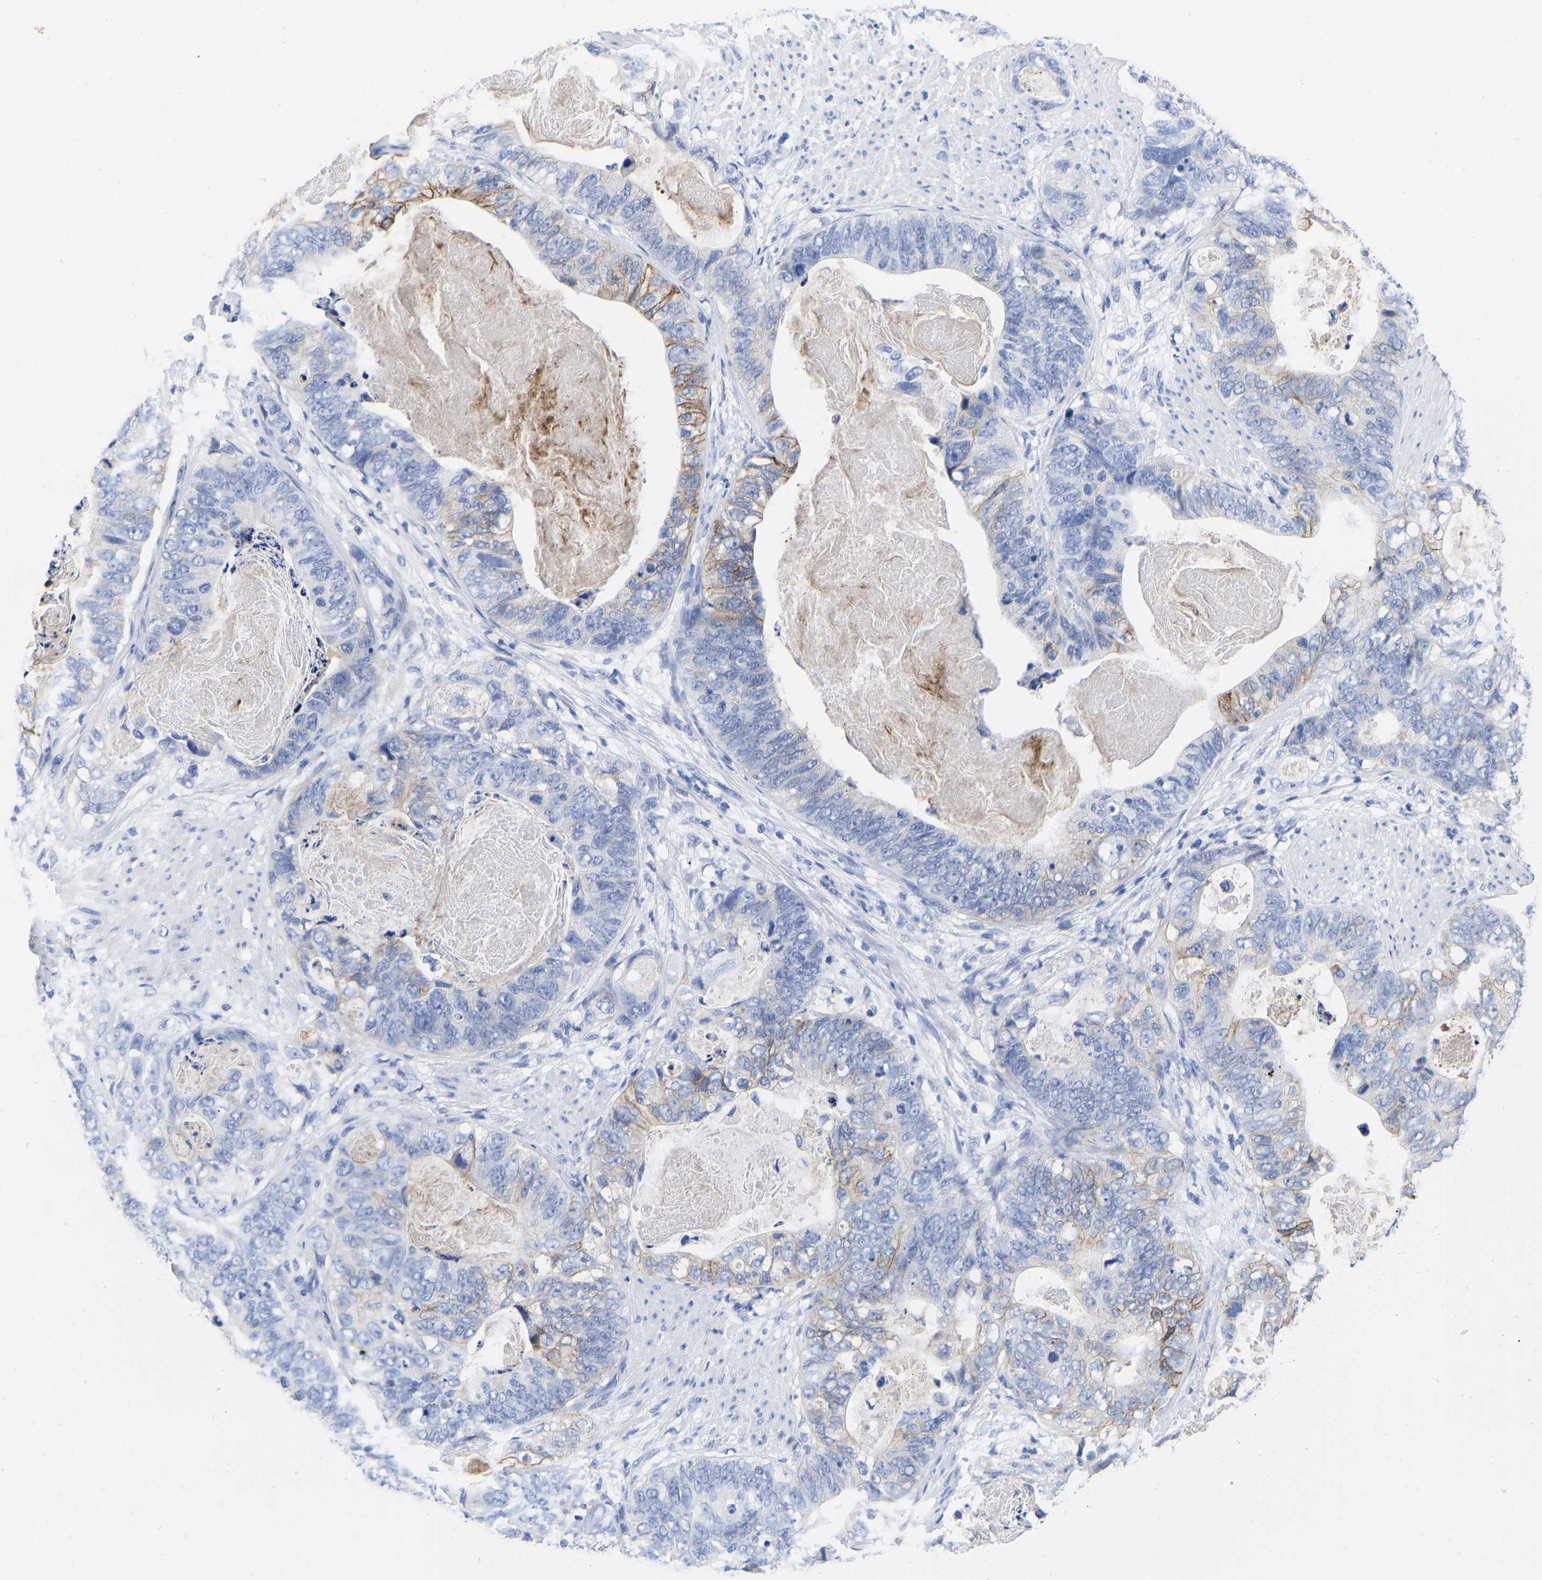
{"staining": {"intensity": "moderate", "quantity": "<25%", "location": "cytoplasmic/membranous"}, "tissue": "stomach cancer", "cell_type": "Tumor cells", "image_type": "cancer", "snomed": [{"axis": "morphology", "description": "Adenocarcinoma, NOS"}, {"axis": "topography", "description": "Stomach"}], "caption": "Stomach cancer (adenocarcinoma) stained with a protein marker demonstrates moderate staining in tumor cells.", "gene": "GPA33", "patient": {"sex": "female", "age": 89}}